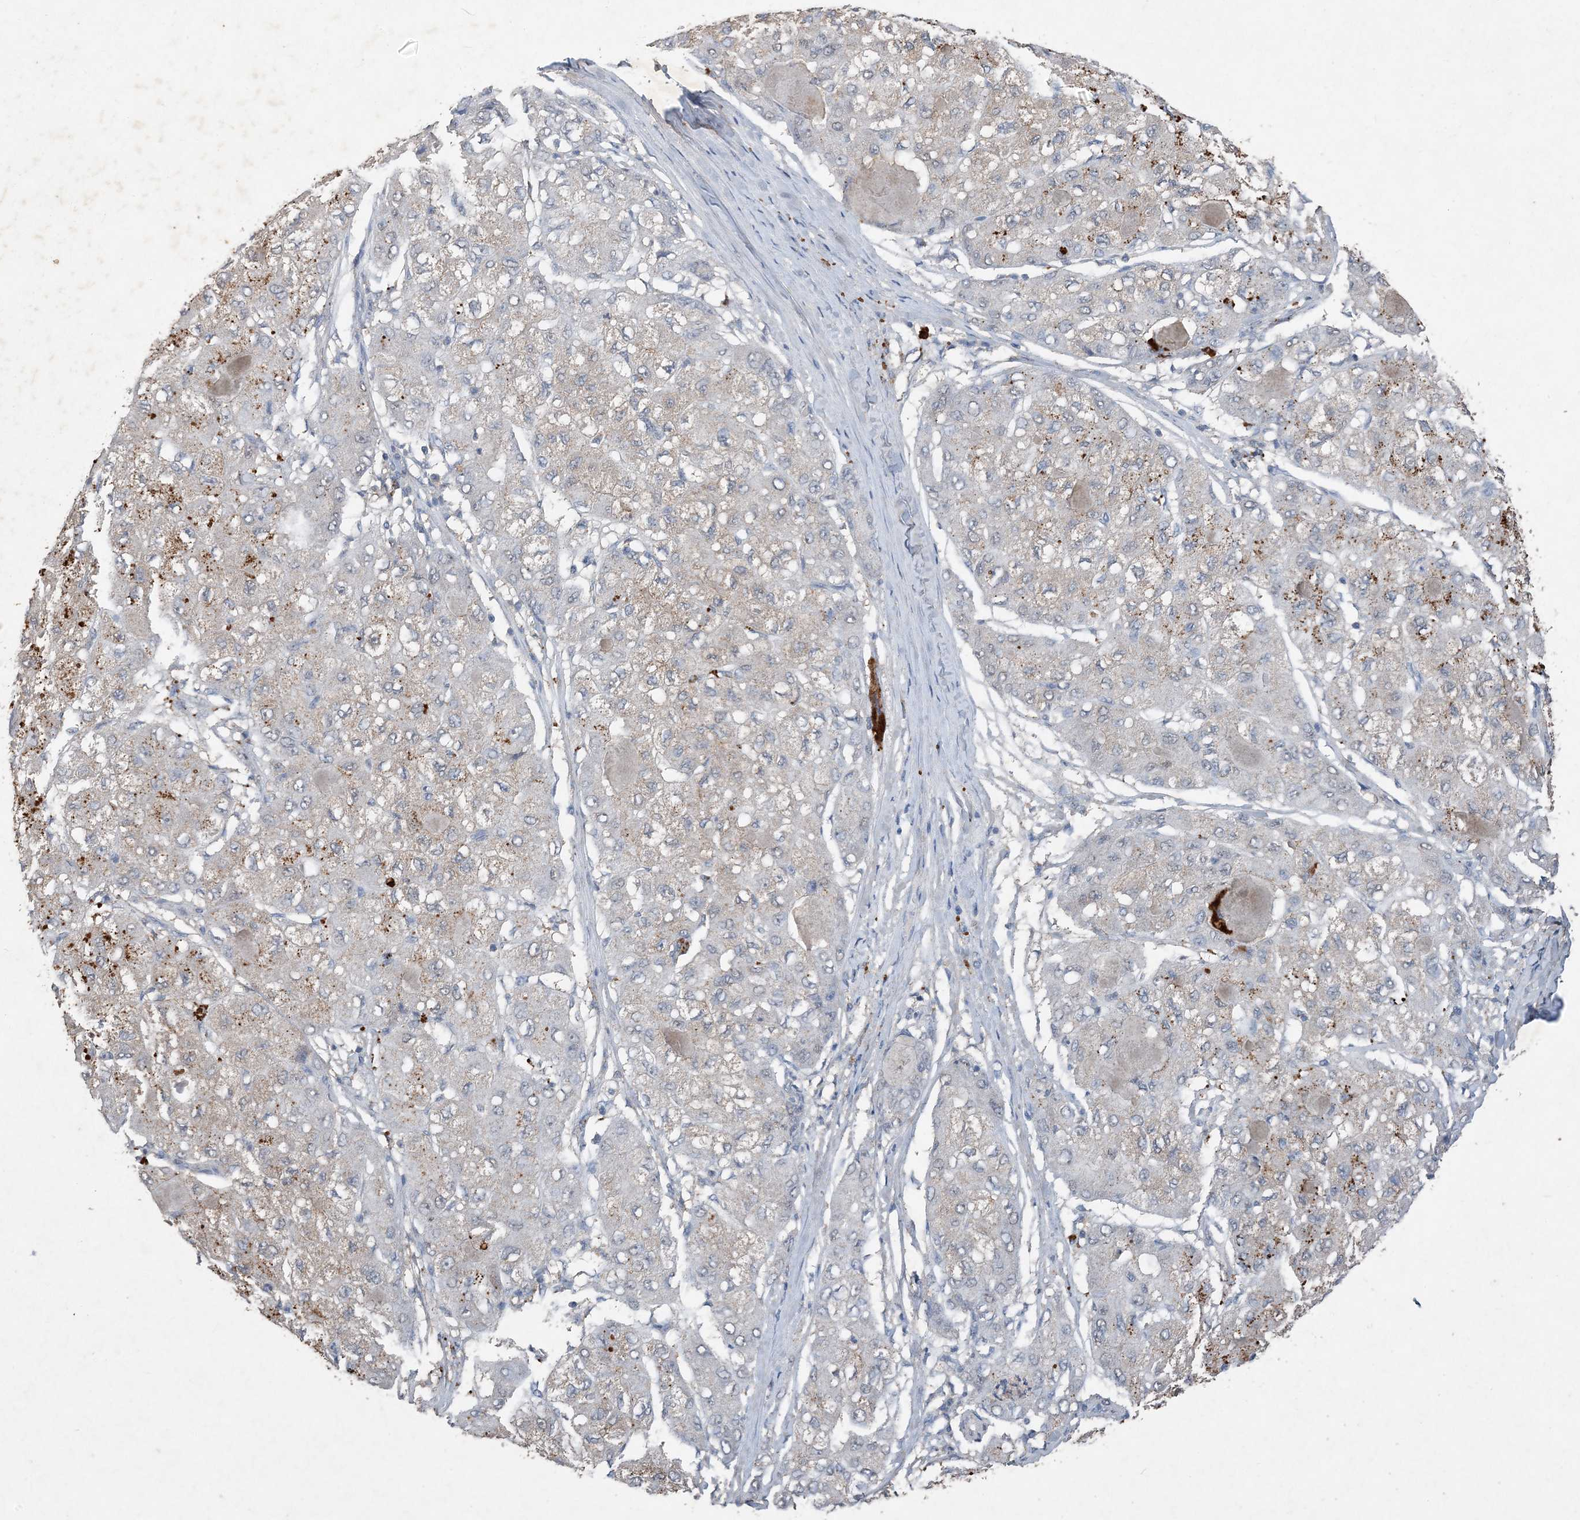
{"staining": {"intensity": "weak", "quantity": "<25%", "location": "cytoplasmic/membranous"}, "tissue": "liver cancer", "cell_type": "Tumor cells", "image_type": "cancer", "snomed": [{"axis": "morphology", "description": "Carcinoma, Hepatocellular, NOS"}, {"axis": "topography", "description": "Liver"}], "caption": "Human hepatocellular carcinoma (liver) stained for a protein using IHC demonstrates no expression in tumor cells.", "gene": "FCN3", "patient": {"sex": "male", "age": 80}}